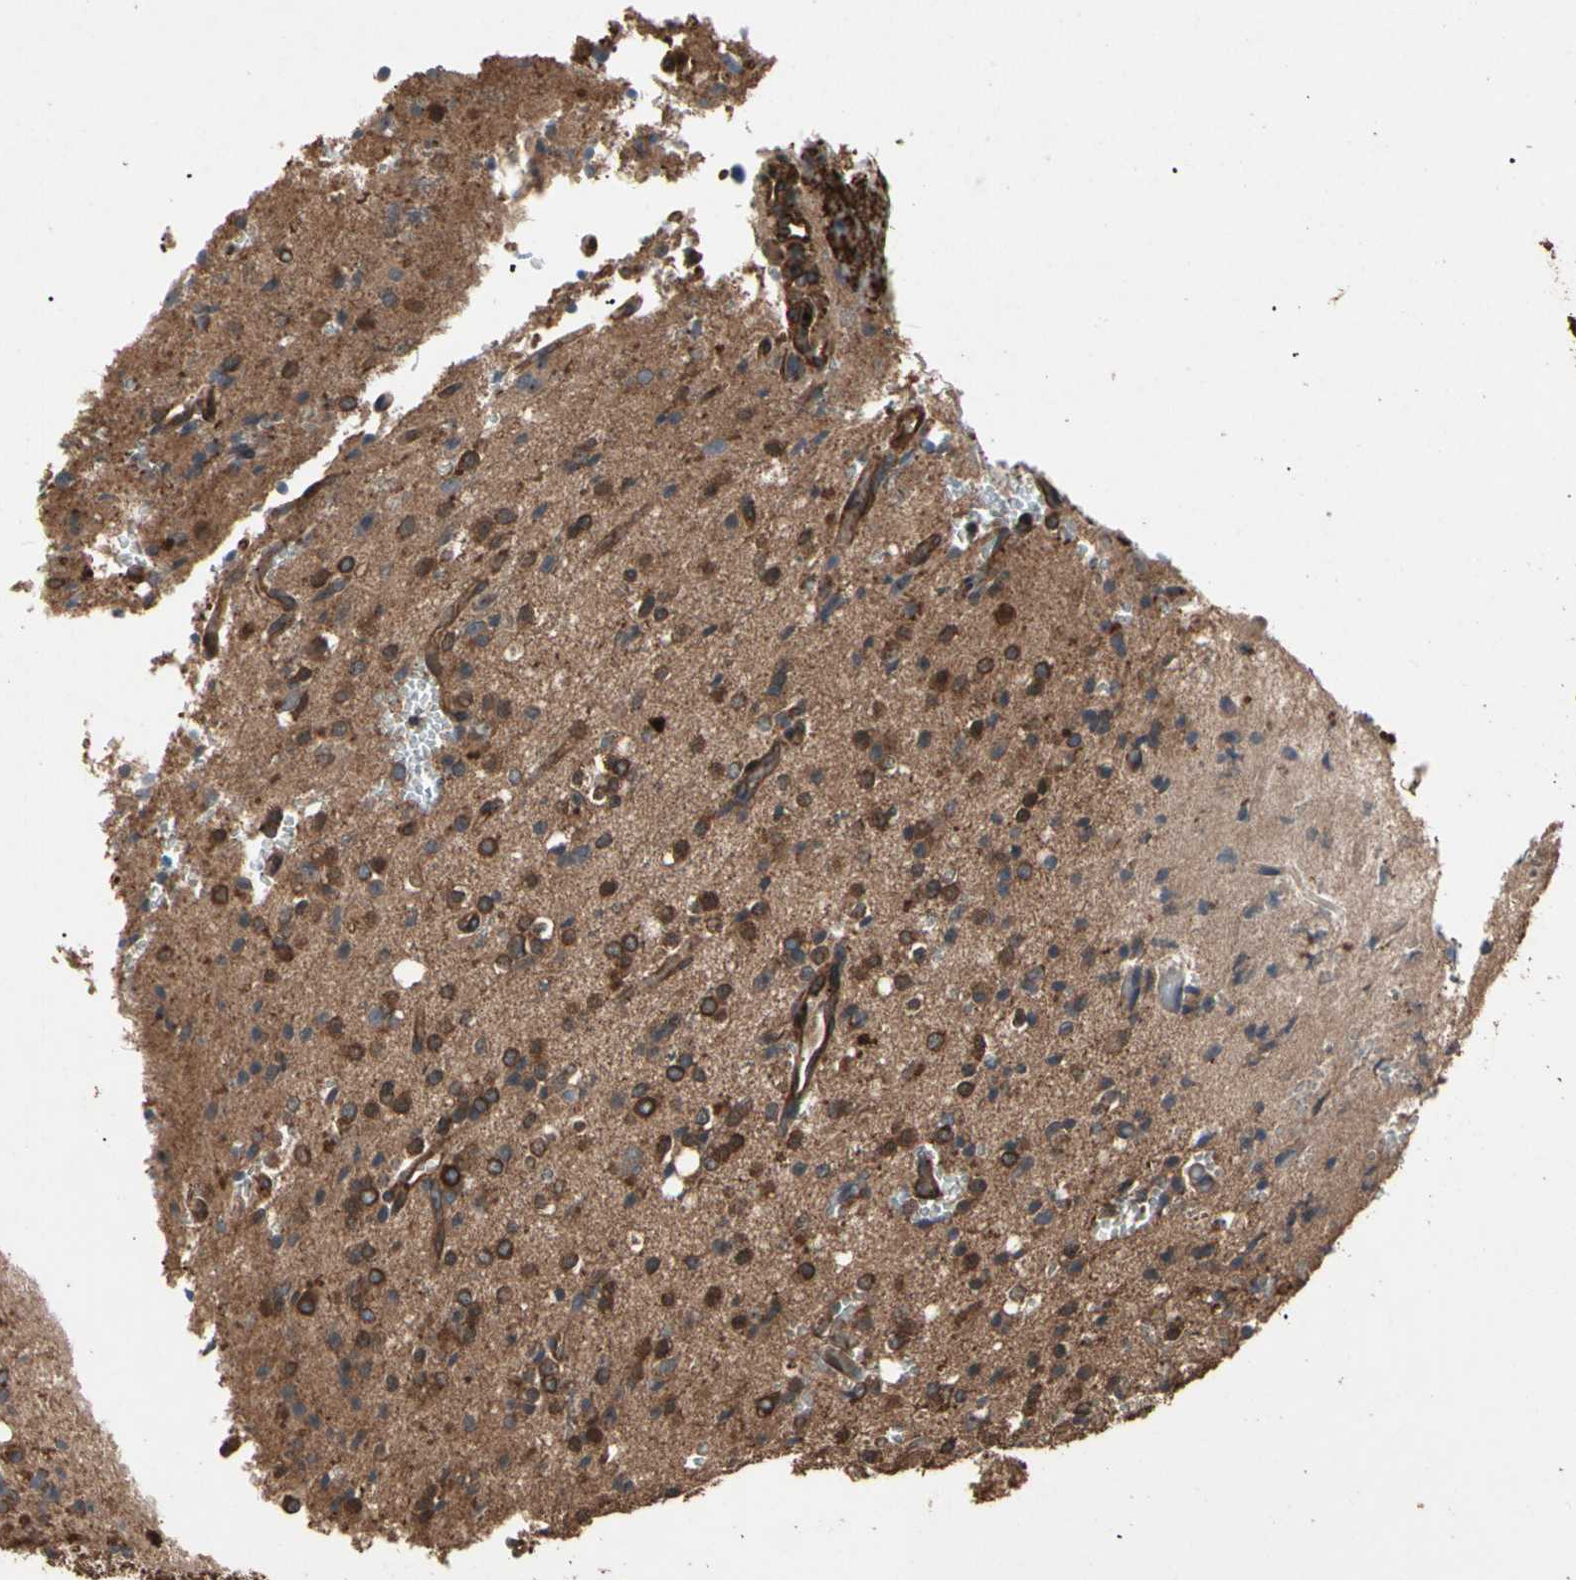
{"staining": {"intensity": "strong", "quantity": ">75%", "location": "cytoplasmic/membranous"}, "tissue": "glioma", "cell_type": "Tumor cells", "image_type": "cancer", "snomed": [{"axis": "morphology", "description": "Glioma, malignant, High grade"}, {"axis": "topography", "description": "Brain"}], "caption": "A photomicrograph of human malignant glioma (high-grade) stained for a protein exhibits strong cytoplasmic/membranous brown staining in tumor cells.", "gene": "AGBL2", "patient": {"sex": "male", "age": 47}}